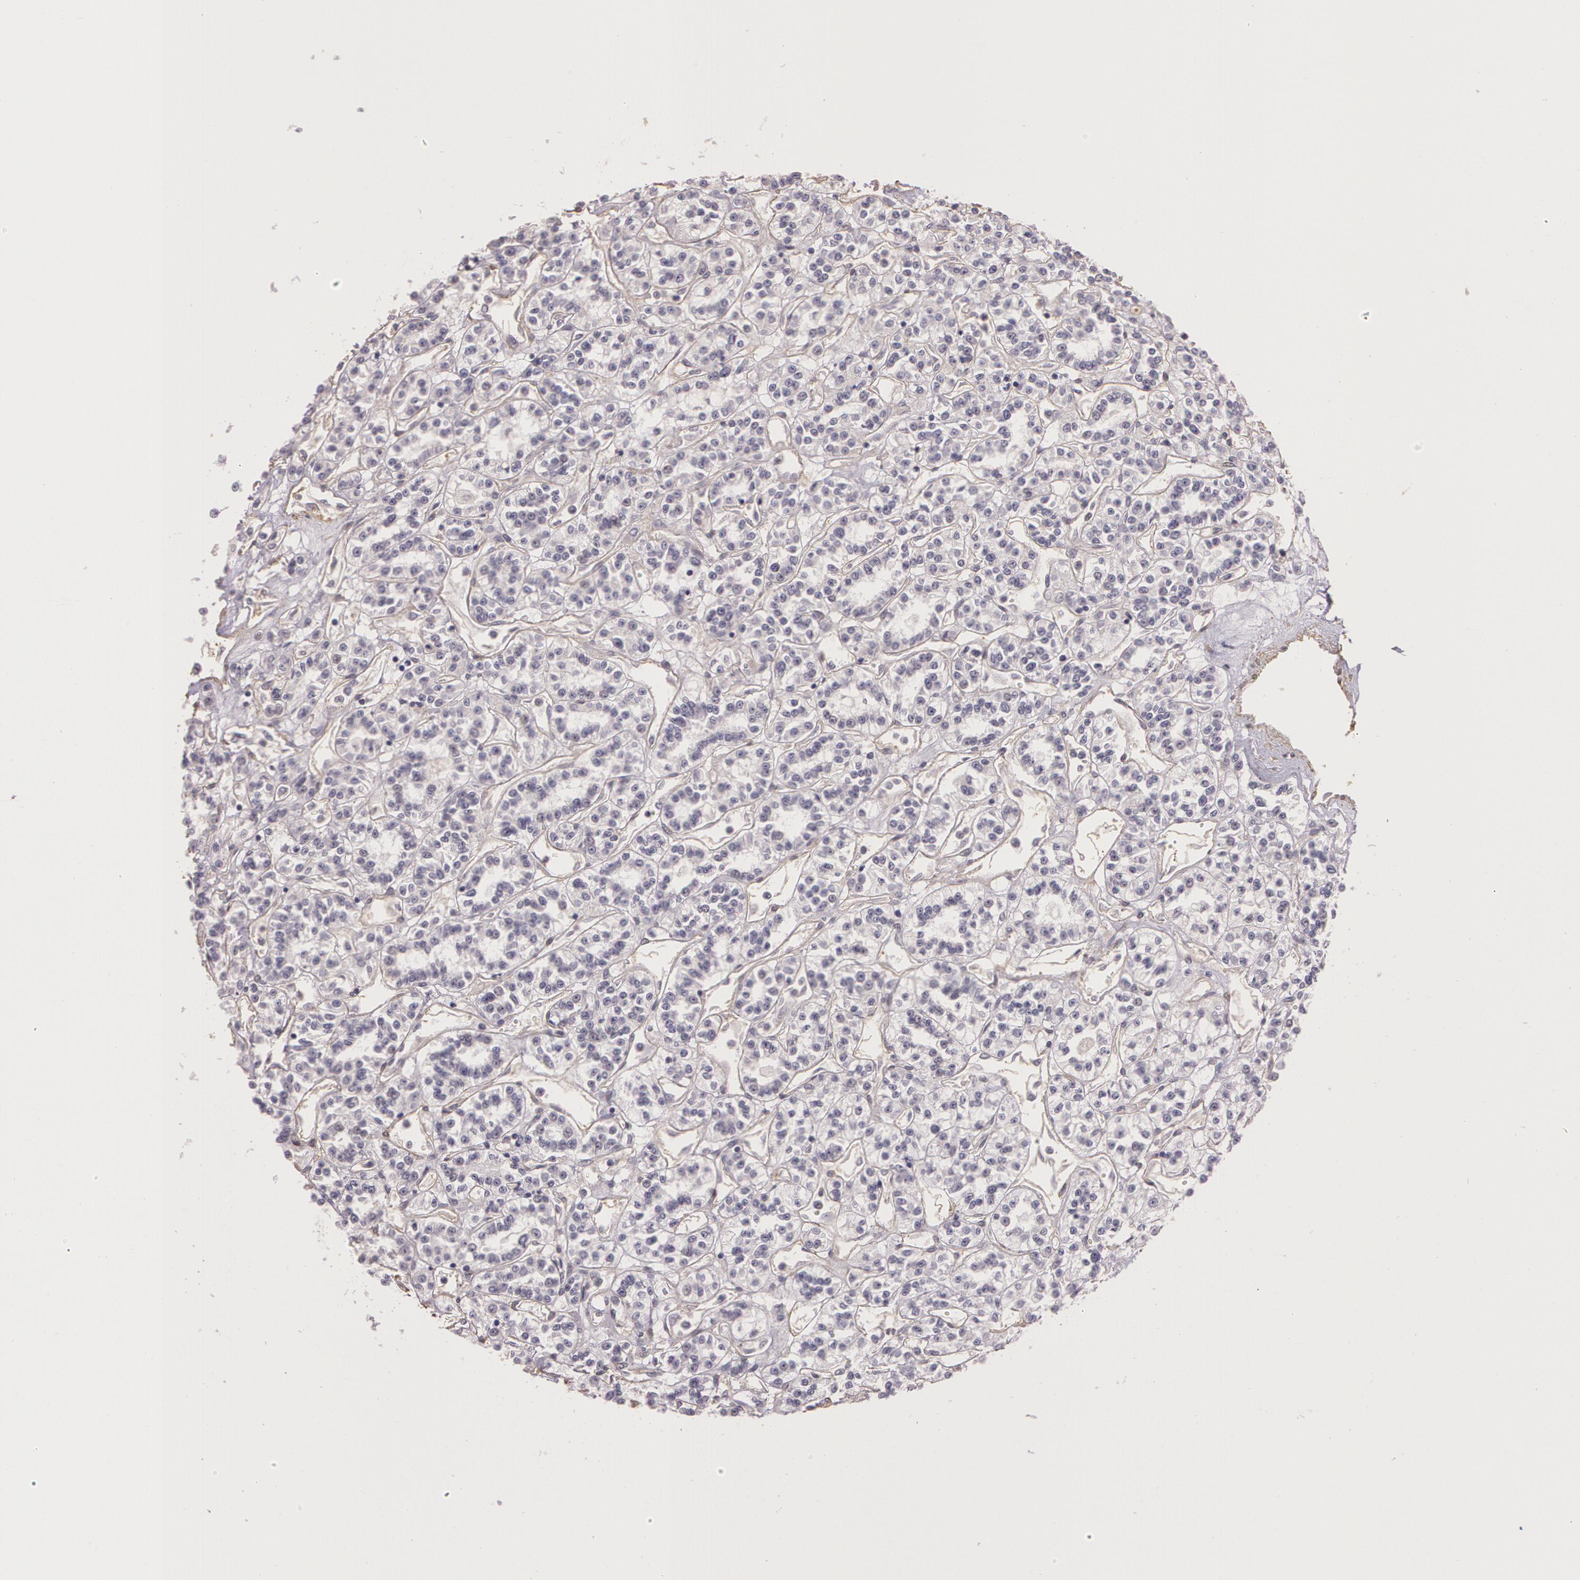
{"staining": {"intensity": "negative", "quantity": "none", "location": "none"}, "tissue": "renal cancer", "cell_type": "Tumor cells", "image_type": "cancer", "snomed": [{"axis": "morphology", "description": "Adenocarcinoma, NOS"}, {"axis": "topography", "description": "Kidney"}], "caption": "High magnification brightfield microscopy of renal cancer (adenocarcinoma) stained with DAB (3,3'-diaminobenzidine) (brown) and counterstained with hematoxylin (blue): tumor cells show no significant positivity.", "gene": "G2E3", "patient": {"sex": "female", "age": 76}}